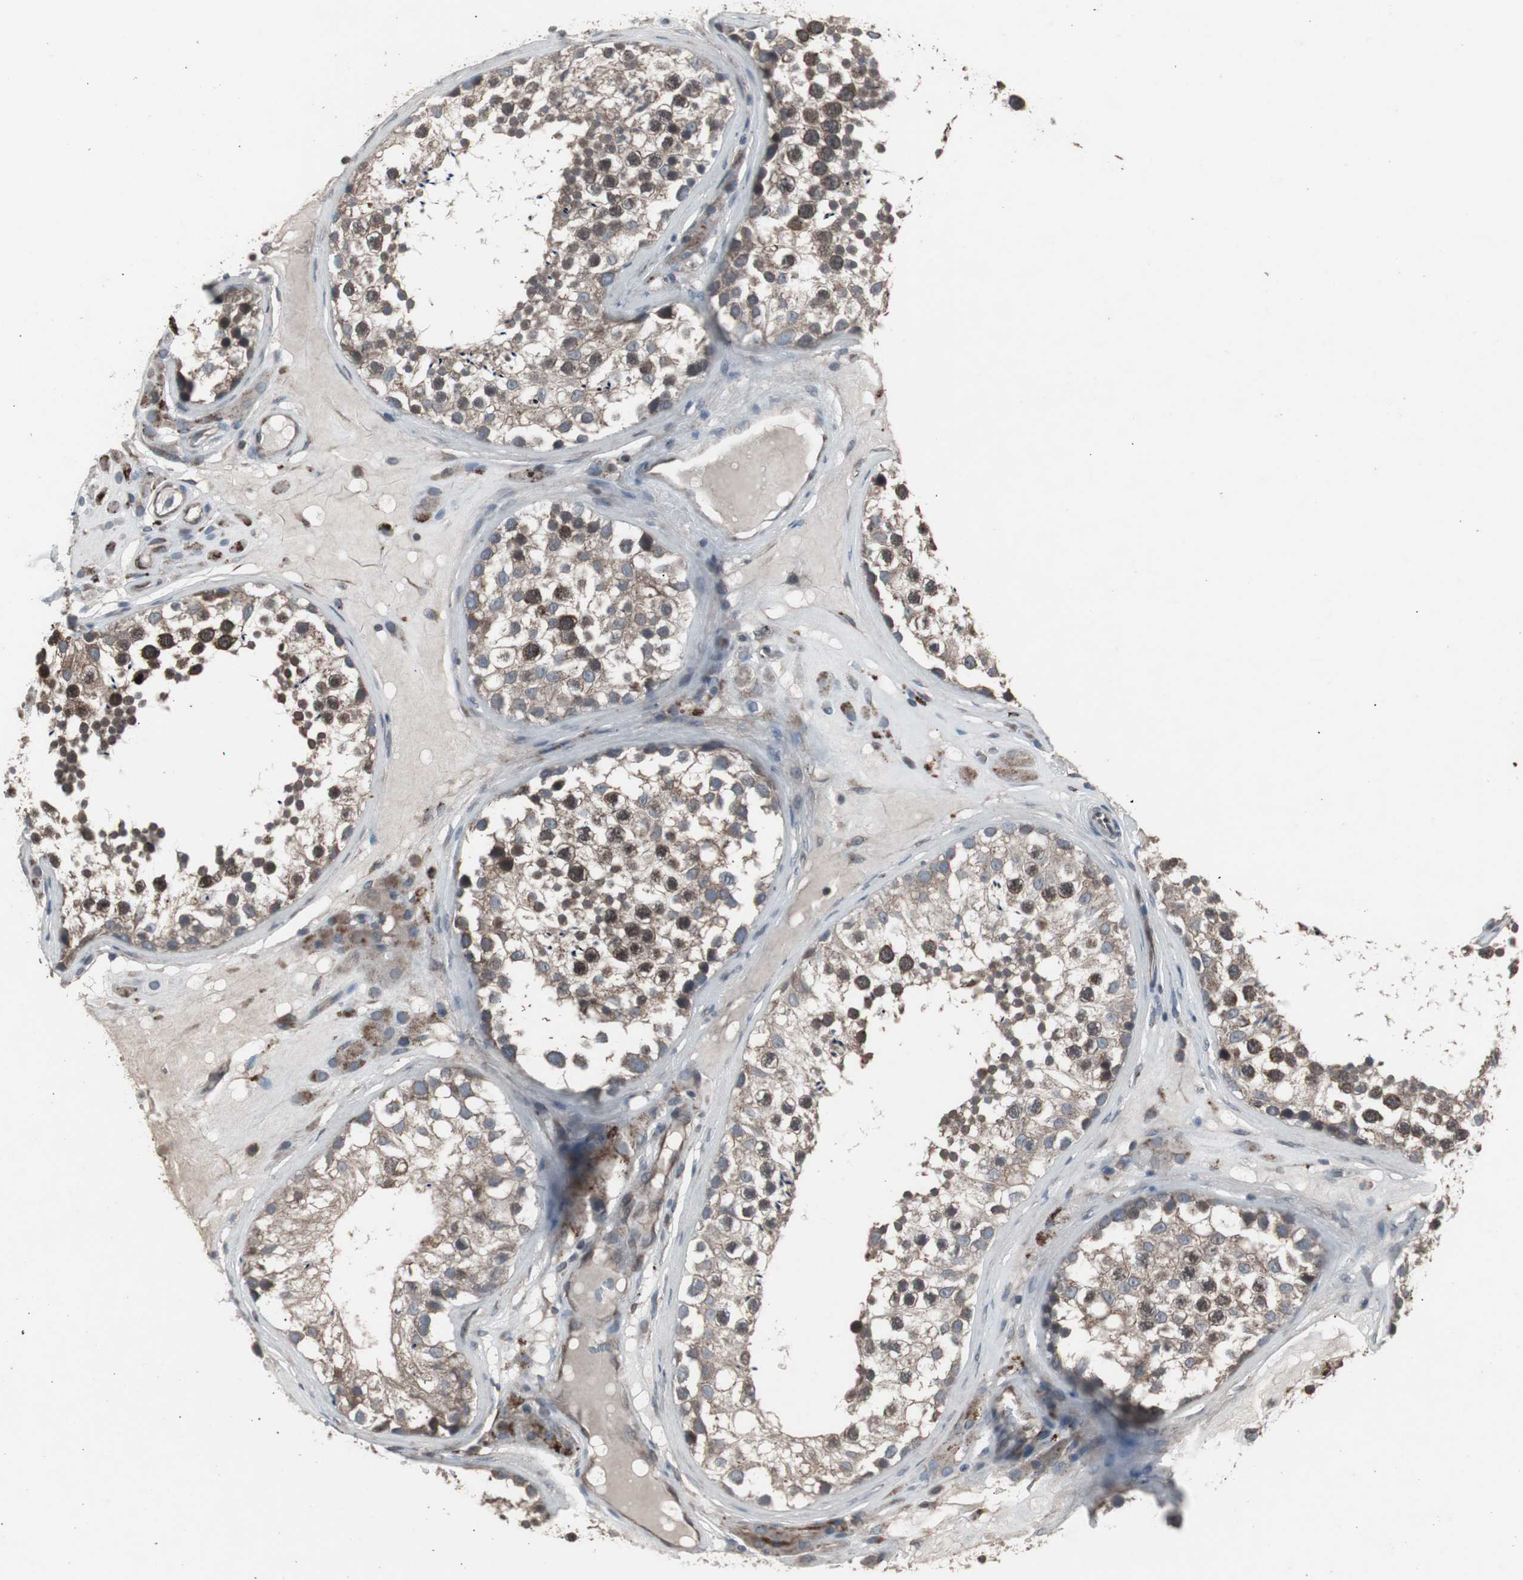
{"staining": {"intensity": "moderate", "quantity": "25%-75%", "location": "cytoplasmic/membranous"}, "tissue": "testis", "cell_type": "Cells in seminiferous ducts", "image_type": "normal", "snomed": [{"axis": "morphology", "description": "Normal tissue, NOS"}, {"axis": "topography", "description": "Testis"}], "caption": "Protein staining exhibits moderate cytoplasmic/membranous expression in approximately 25%-75% of cells in seminiferous ducts in benign testis. The protein of interest is shown in brown color, while the nuclei are stained blue.", "gene": "SSTR2", "patient": {"sex": "male", "age": 46}}